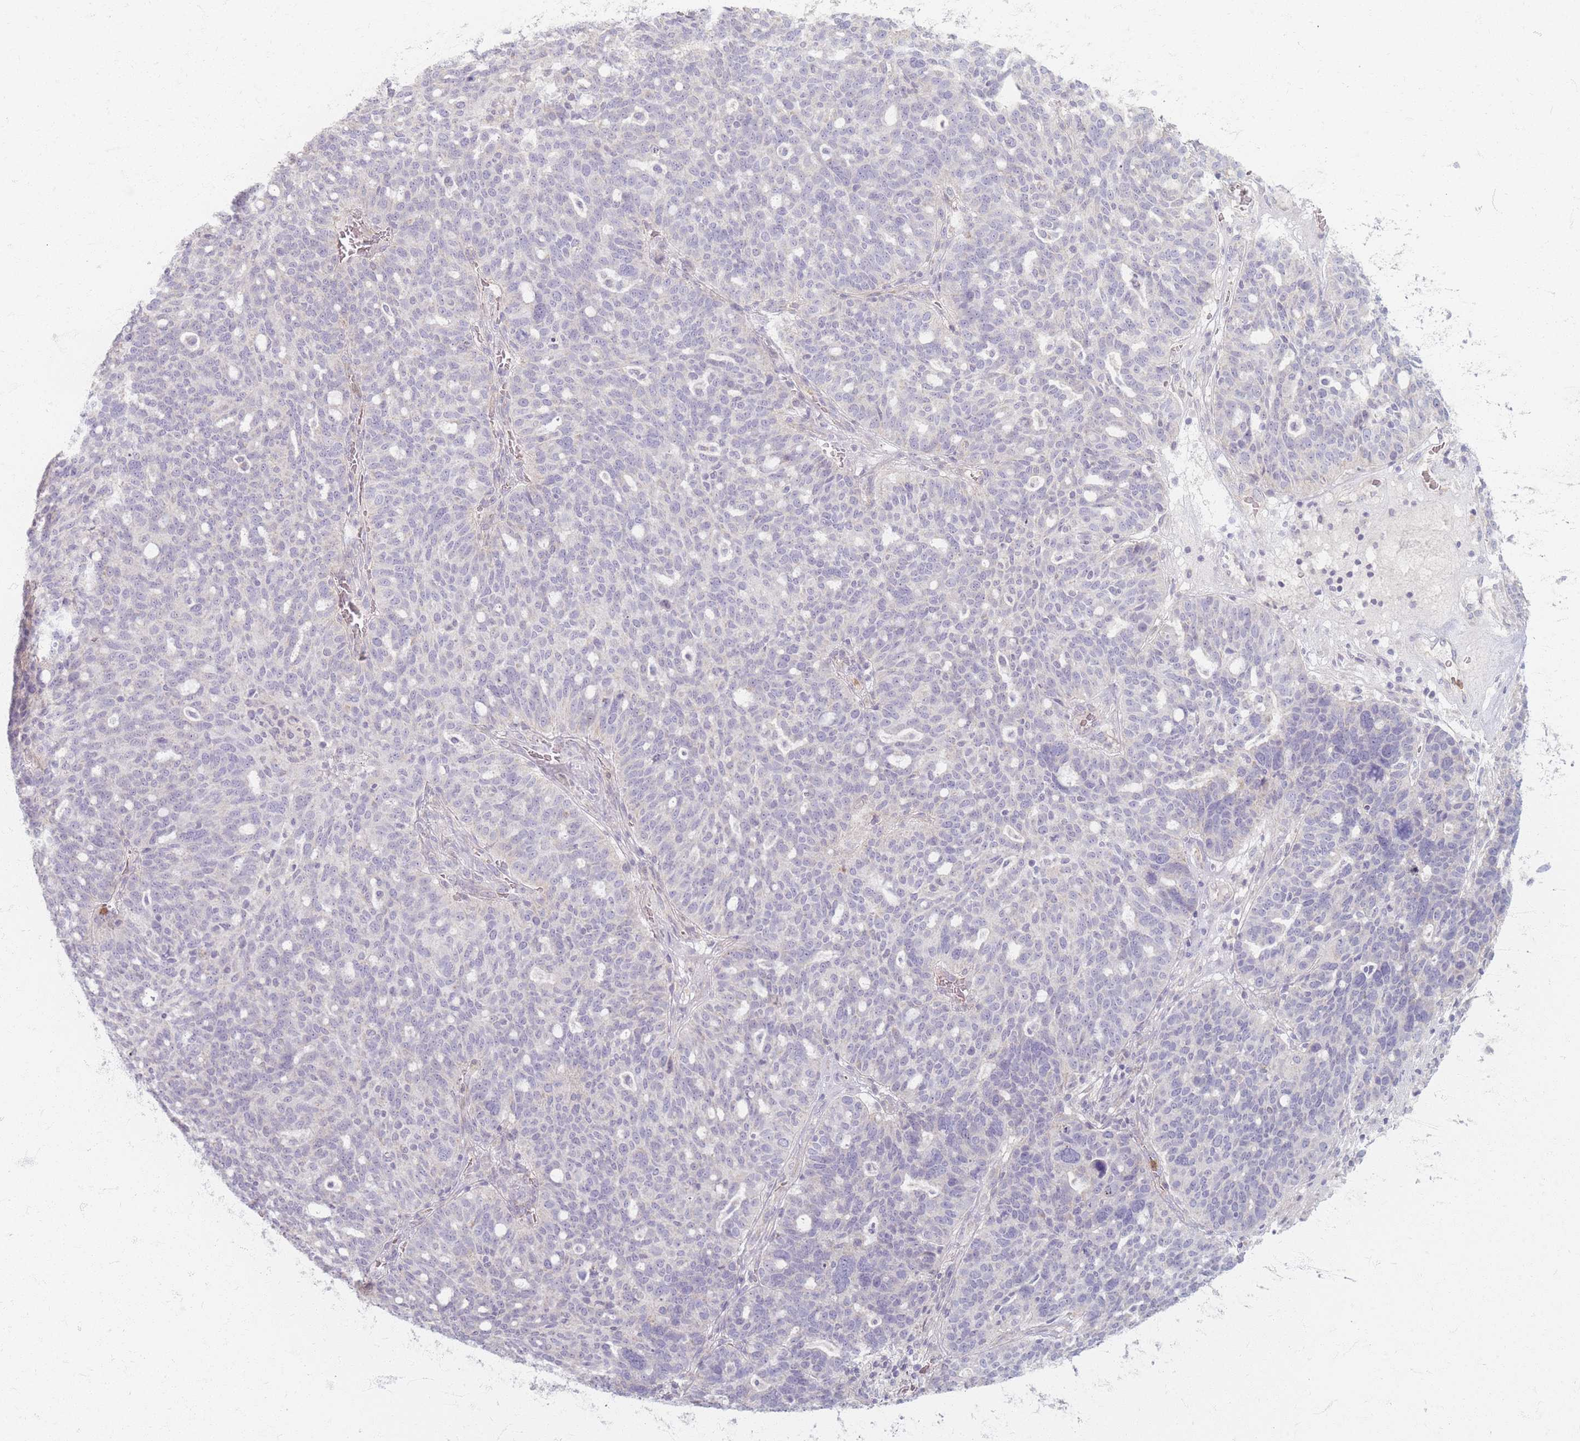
{"staining": {"intensity": "negative", "quantity": "none", "location": "none"}, "tissue": "ovarian cancer", "cell_type": "Tumor cells", "image_type": "cancer", "snomed": [{"axis": "morphology", "description": "Cystadenocarcinoma, serous, NOS"}, {"axis": "topography", "description": "Ovary"}], "caption": "DAB (3,3'-diaminobenzidine) immunohistochemical staining of human ovarian cancer (serous cystadenocarcinoma) exhibits no significant expression in tumor cells. (Immunohistochemistry, brightfield microscopy, high magnification).", "gene": "CHCHD7", "patient": {"sex": "female", "age": 59}}